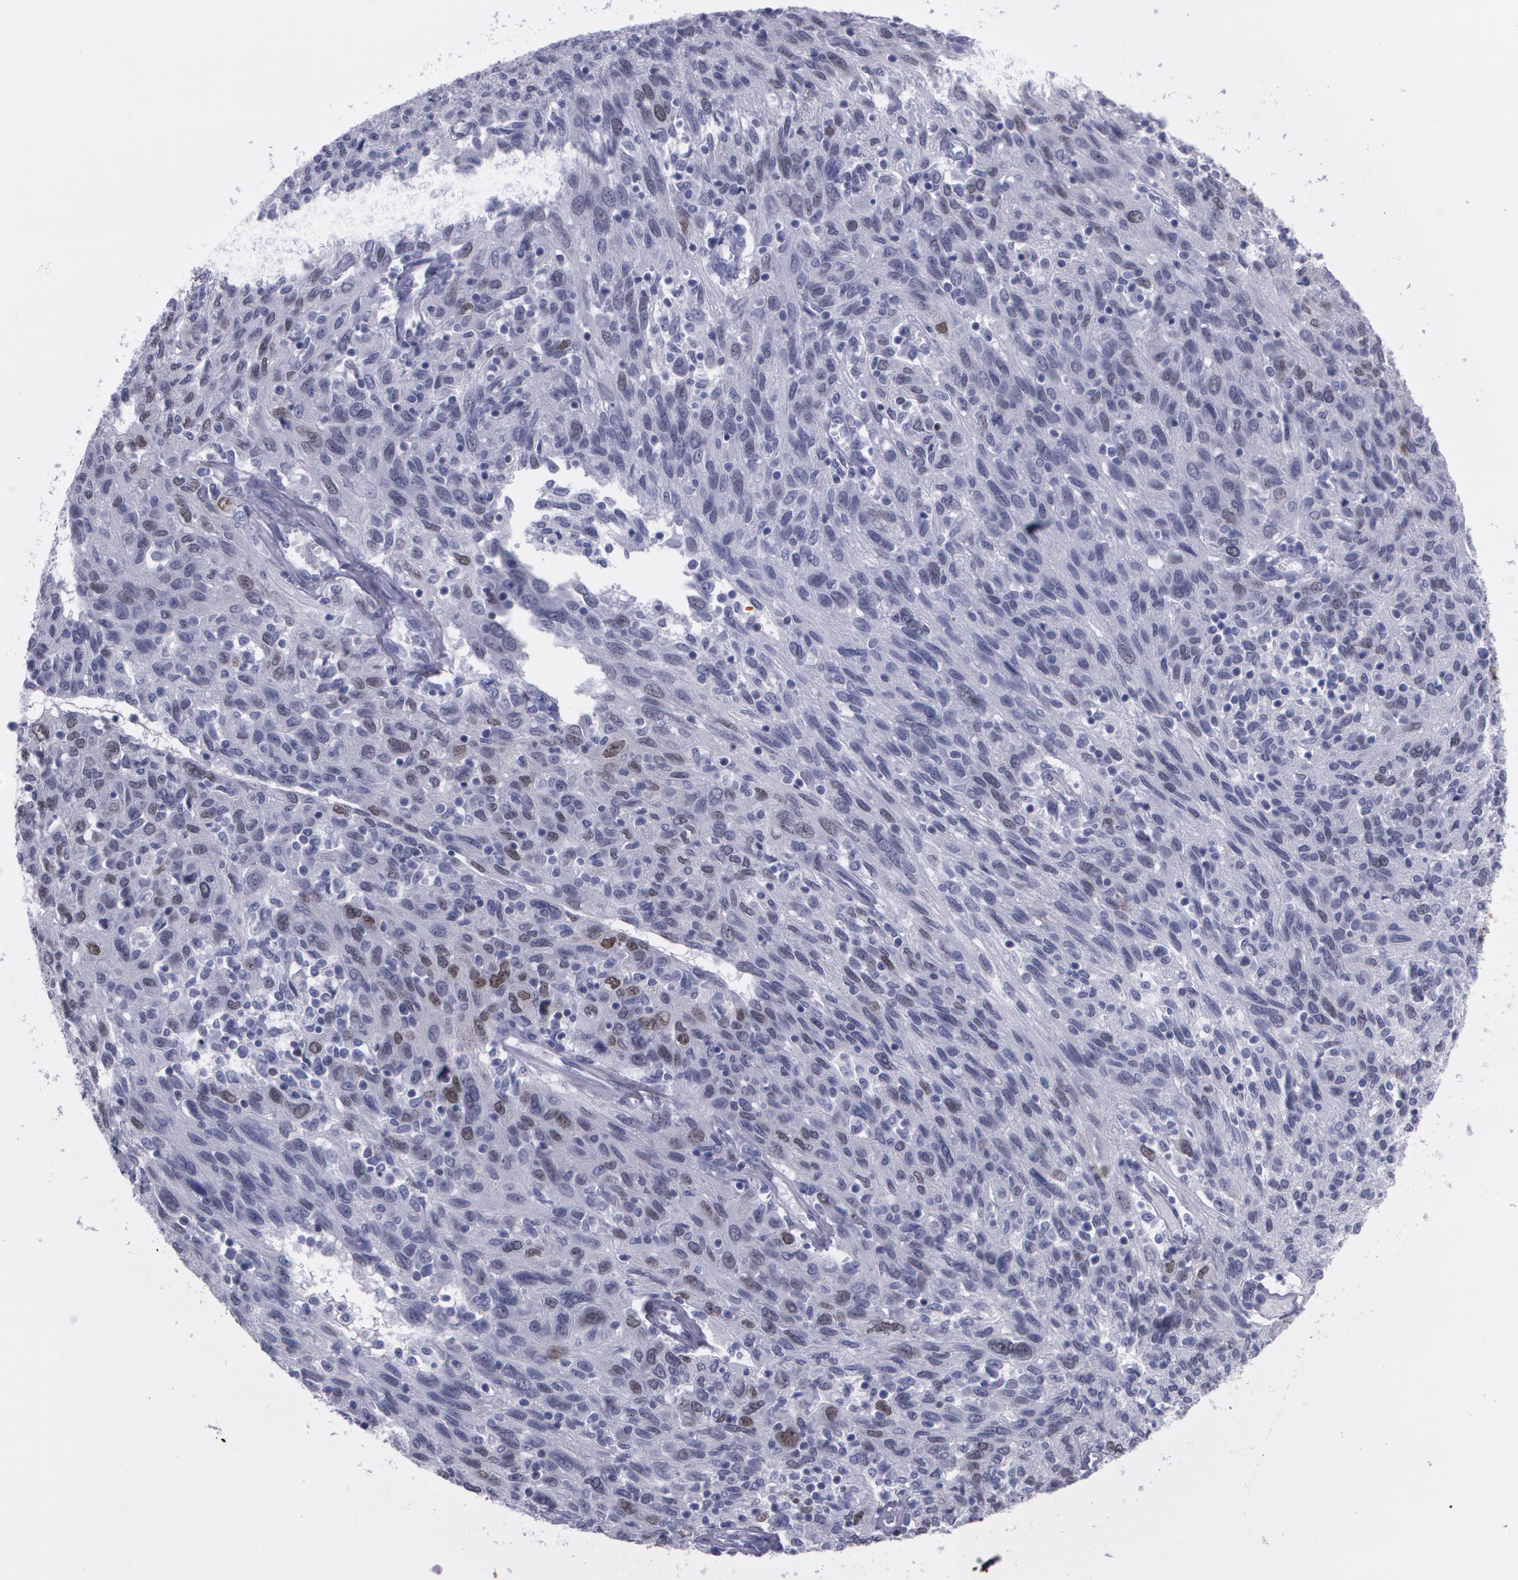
{"staining": {"intensity": "weak", "quantity": "<25%", "location": "nuclear"}, "tissue": "ovarian cancer", "cell_type": "Tumor cells", "image_type": "cancer", "snomed": [{"axis": "morphology", "description": "Carcinoma, endometroid"}, {"axis": "topography", "description": "Ovary"}], "caption": "High power microscopy histopathology image of an IHC image of ovarian endometroid carcinoma, revealing no significant positivity in tumor cells.", "gene": "TP53", "patient": {"sex": "female", "age": 50}}